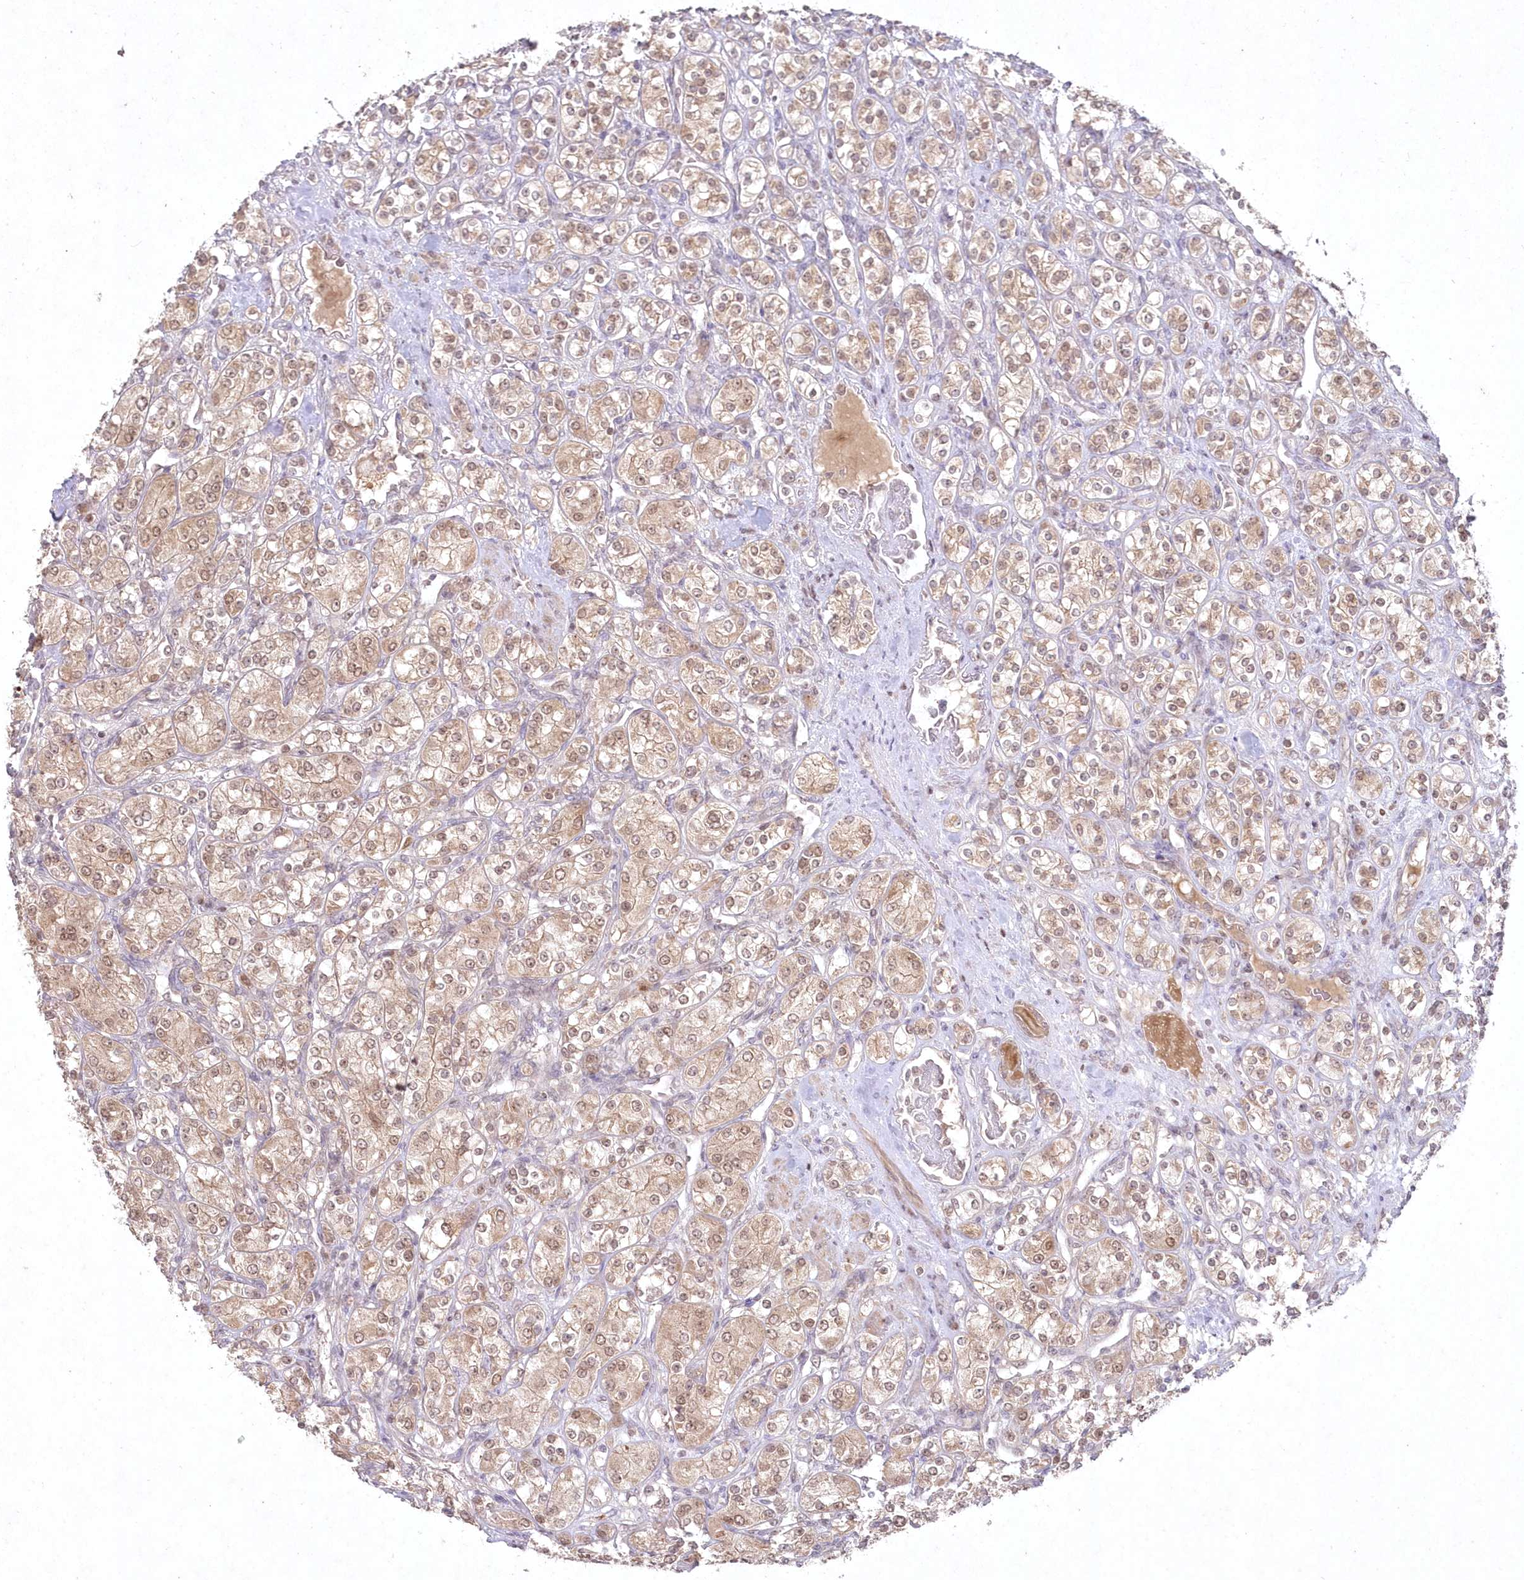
{"staining": {"intensity": "moderate", "quantity": ">75%", "location": "cytoplasmic/membranous,nuclear"}, "tissue": "renal cancer", "cell_type": "Tumor cells", "image_type": "cancer", "snomed": [{"axis": "morphology", "description": "Adenocarcinoma, NOS"}, {"axis": "topography", "description": "Kidney"}], "caption": "This is an image of immunohistochemistry staining of renal cancer, which shows moderate staining in the cytoplasmic/membranous and nuclear of tumor cells.", "gene": "ASCC1", "patient": {"sex": "male", "age": 77}}